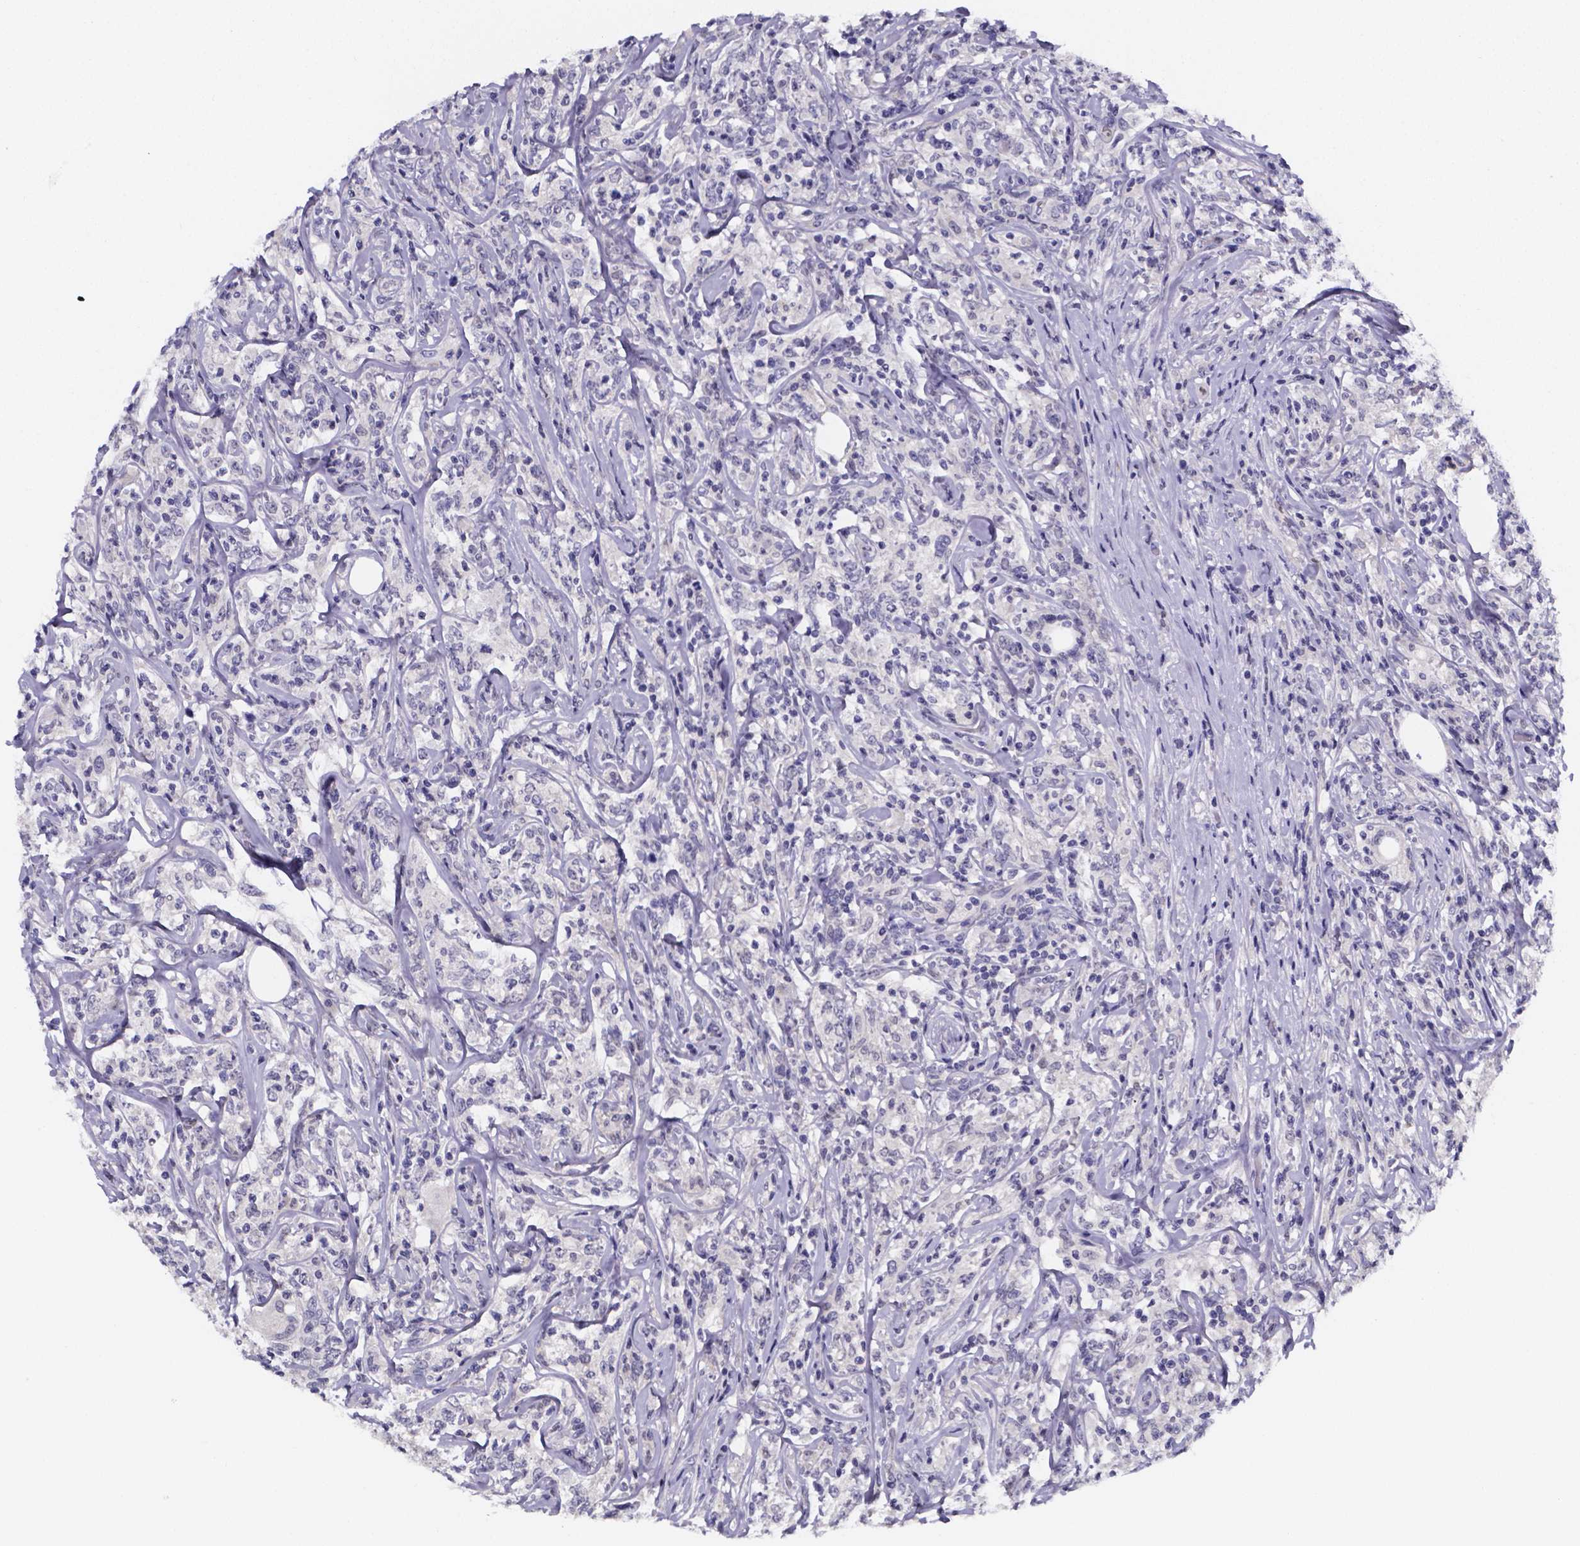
{"staining": {"intensity": "negative", "quantity": "none", "location": "none"}, "tissue": "lymphoma", "cell_type": "Tumor cells", "image_type": "cancer", "snomed": [{"axis": "morphology", "description": "Malignant lymphoma, non-Hodgkin's type, High grade"}, {"axis": "topography", "description": "Lymph node"}], "caption": "A photomicrograph of human lymphoma is negative for staining in tumor cells.", "gene": "IZUMO1", "patient": {"sex": "female", "age": 84}}